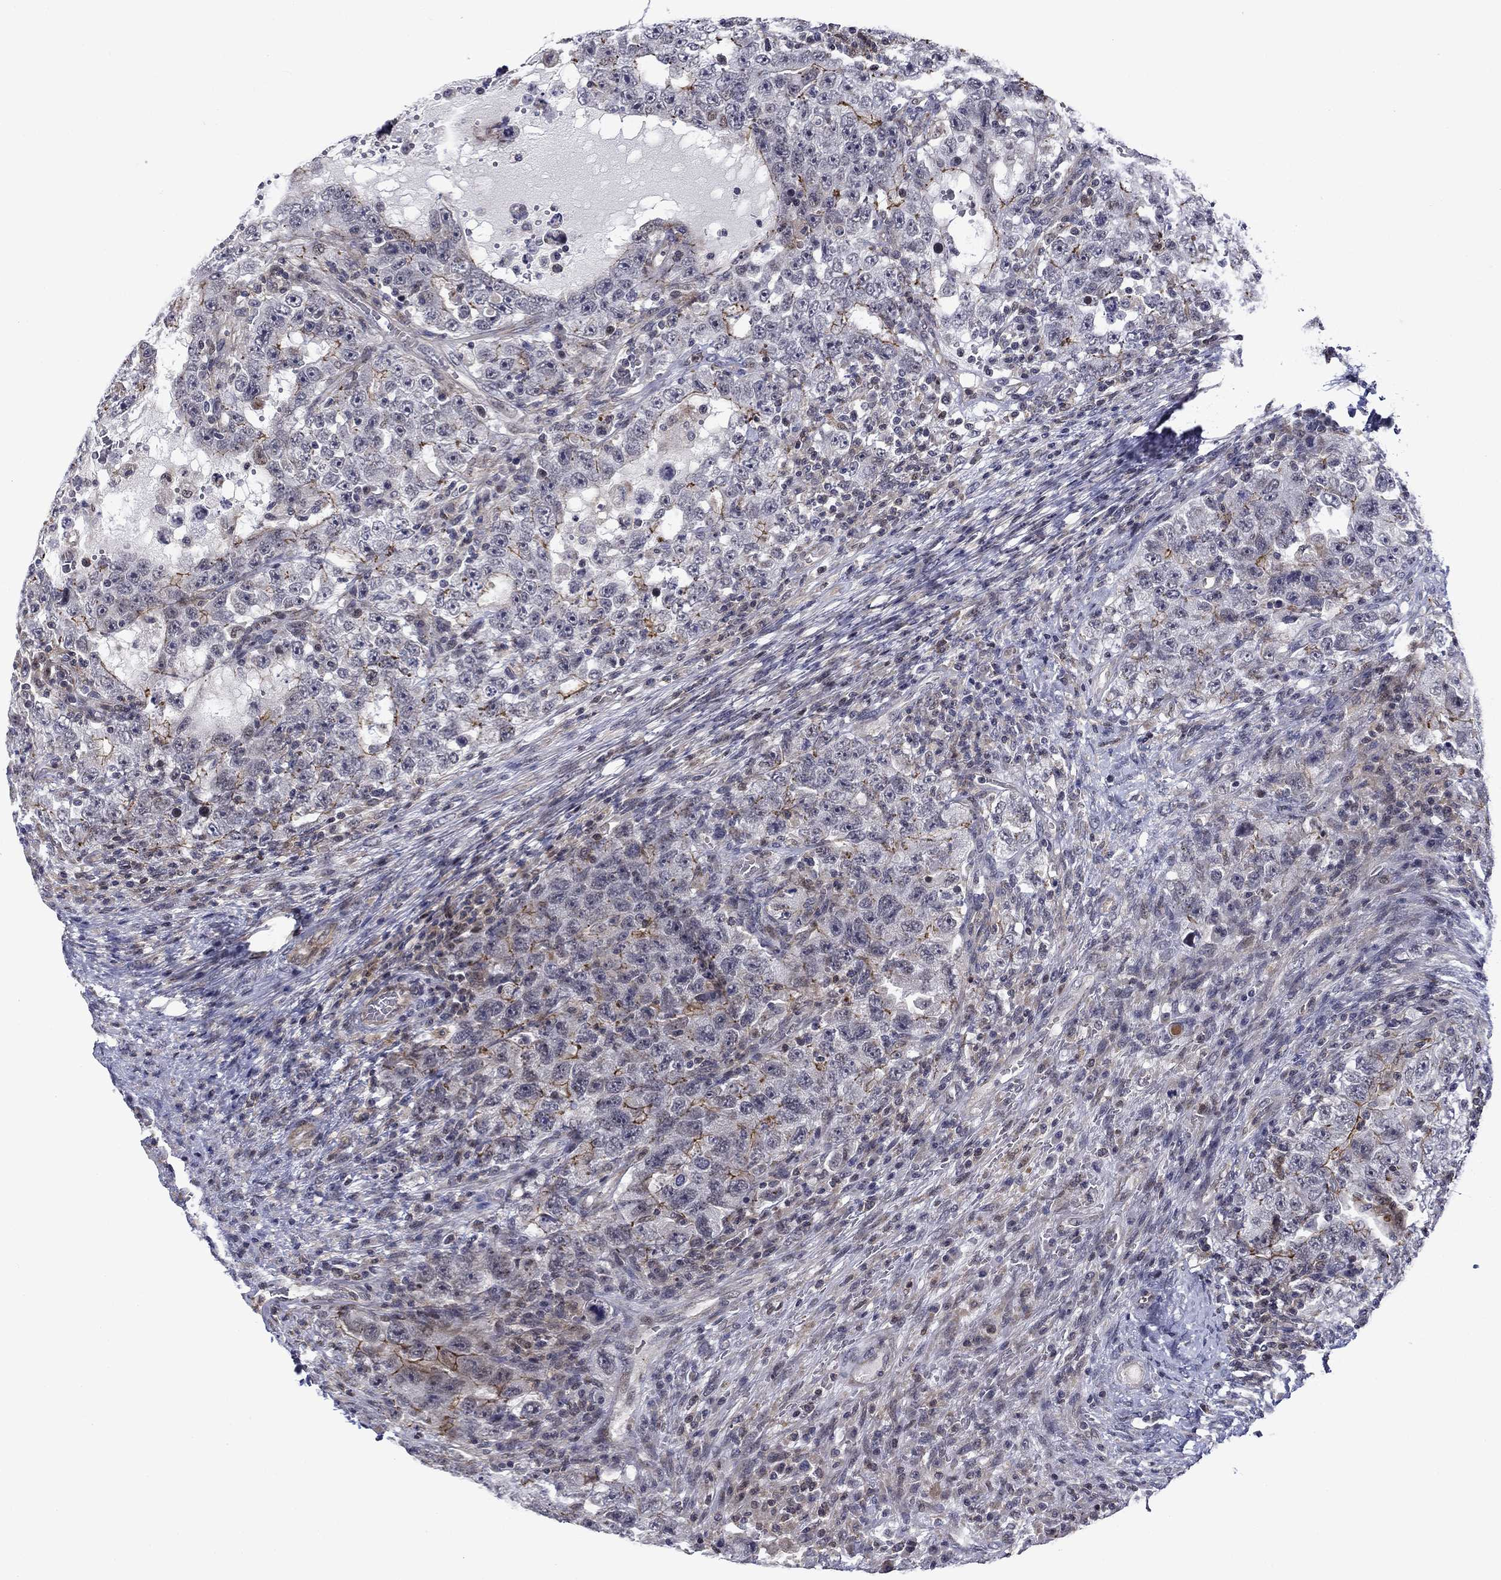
{"staining": {"intensity": "negative", "quantity": "none", "location": "none"}, "tissue": "testis cancer", "cell_type": "Tumor cells", "image_type": "cancer", "snomed": [{"axis": "morphology", "description": "Carcinoma, Embryonal, NOS"}, {"axis": "topography", "description": "Testis"}], "caption": "DAB immunohistochemical staining of human testis embryonal carcinoma demonstrates no significant staining in tumor cells. (IHC, brightfield microscopy, high magnification).", "gene": "B3GAT1", "patient": {"sex": "male", "age": 26}}